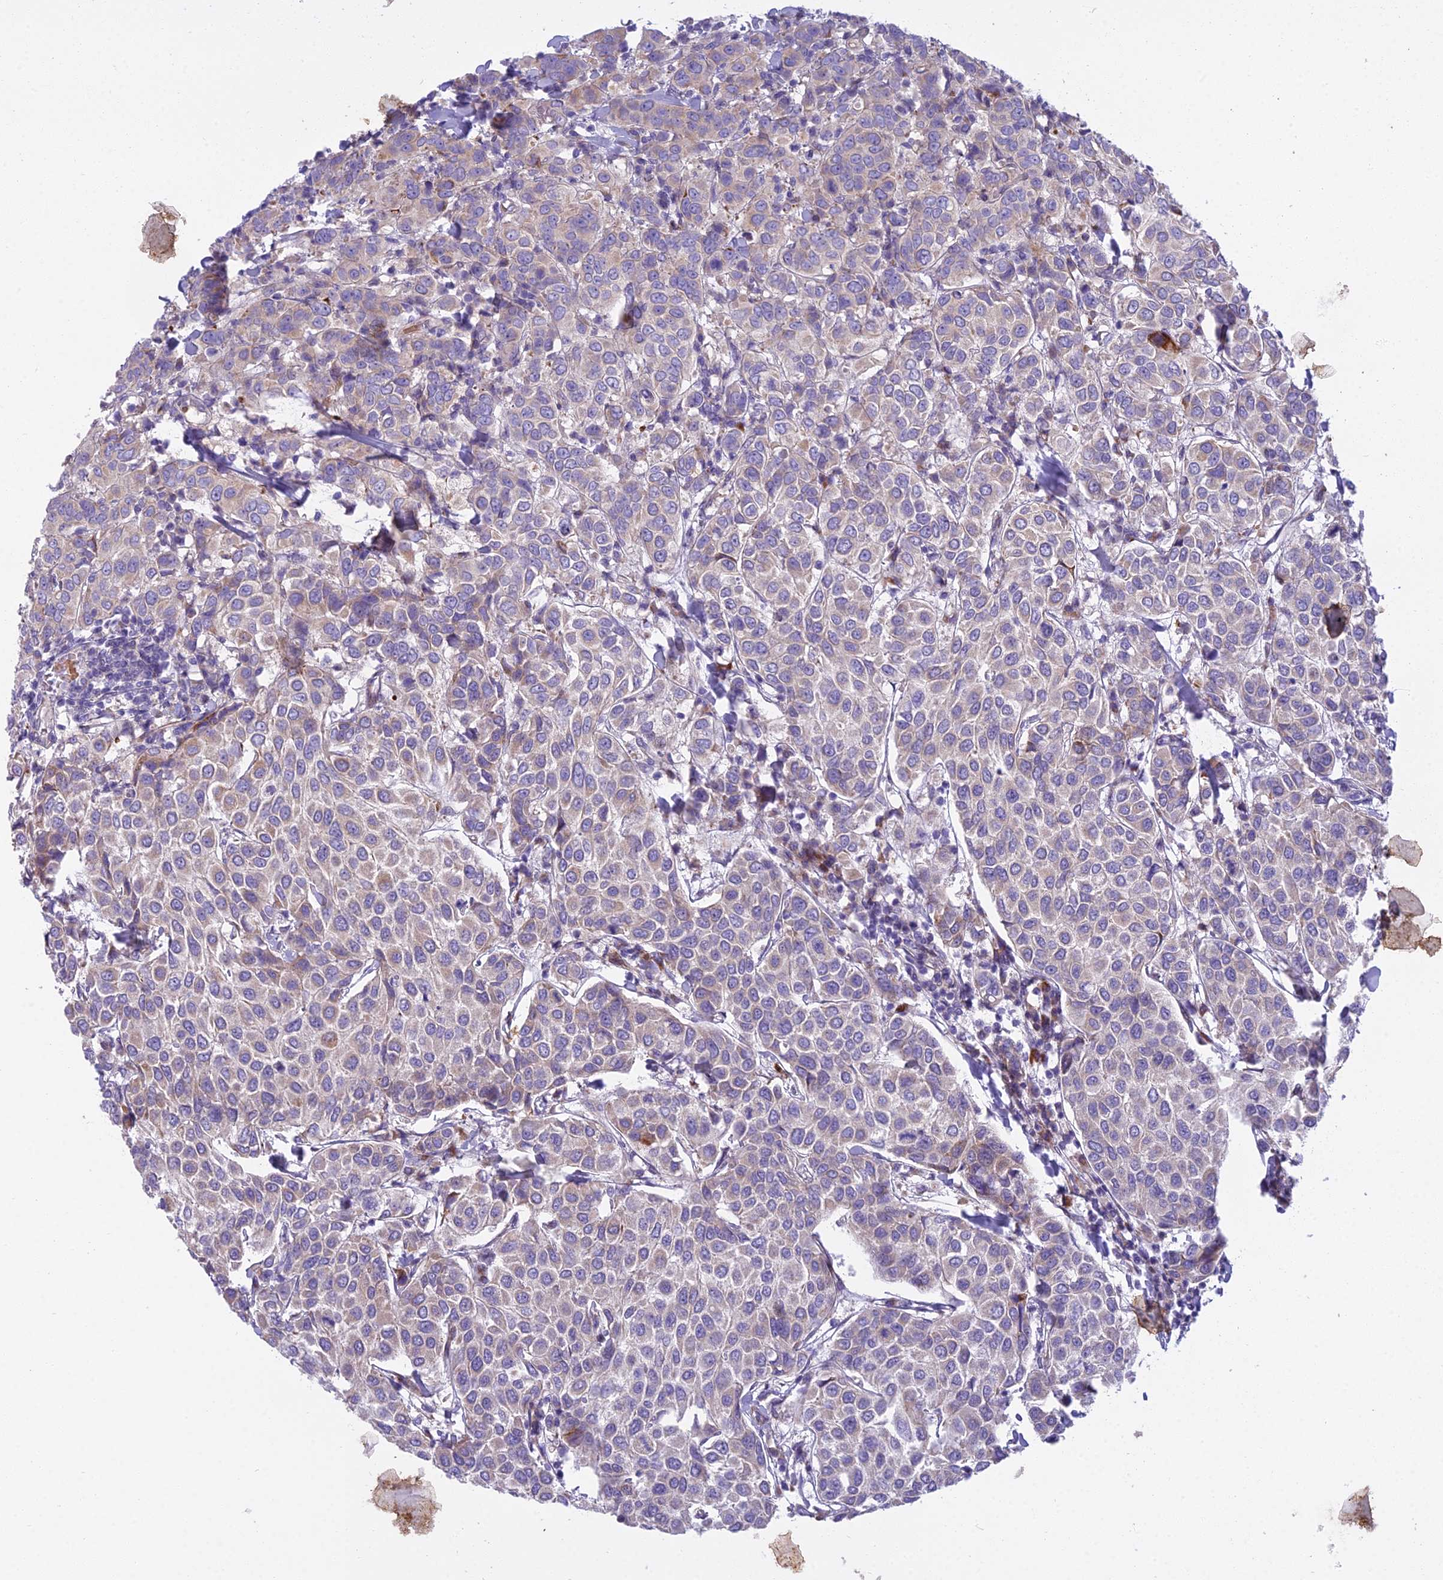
{"staining": {"intensity": "weak", "quantity": "<25%", "location": "cytoplasmic/membranous"}, "tissue": "breast cancer", "cell_type": "Tumor cells", "image_type": "cancer", "snomed": [{"axis": "morphology", "description": "Duct carcinoma"}, {"axis": "topography", "description": "Breast"}], "caption": "Protein analysis of breast cancer exhibits no significant expression in tumor cells.", "gene": "PCDHB14", "patient": {"sex": "female", "age": 55}}